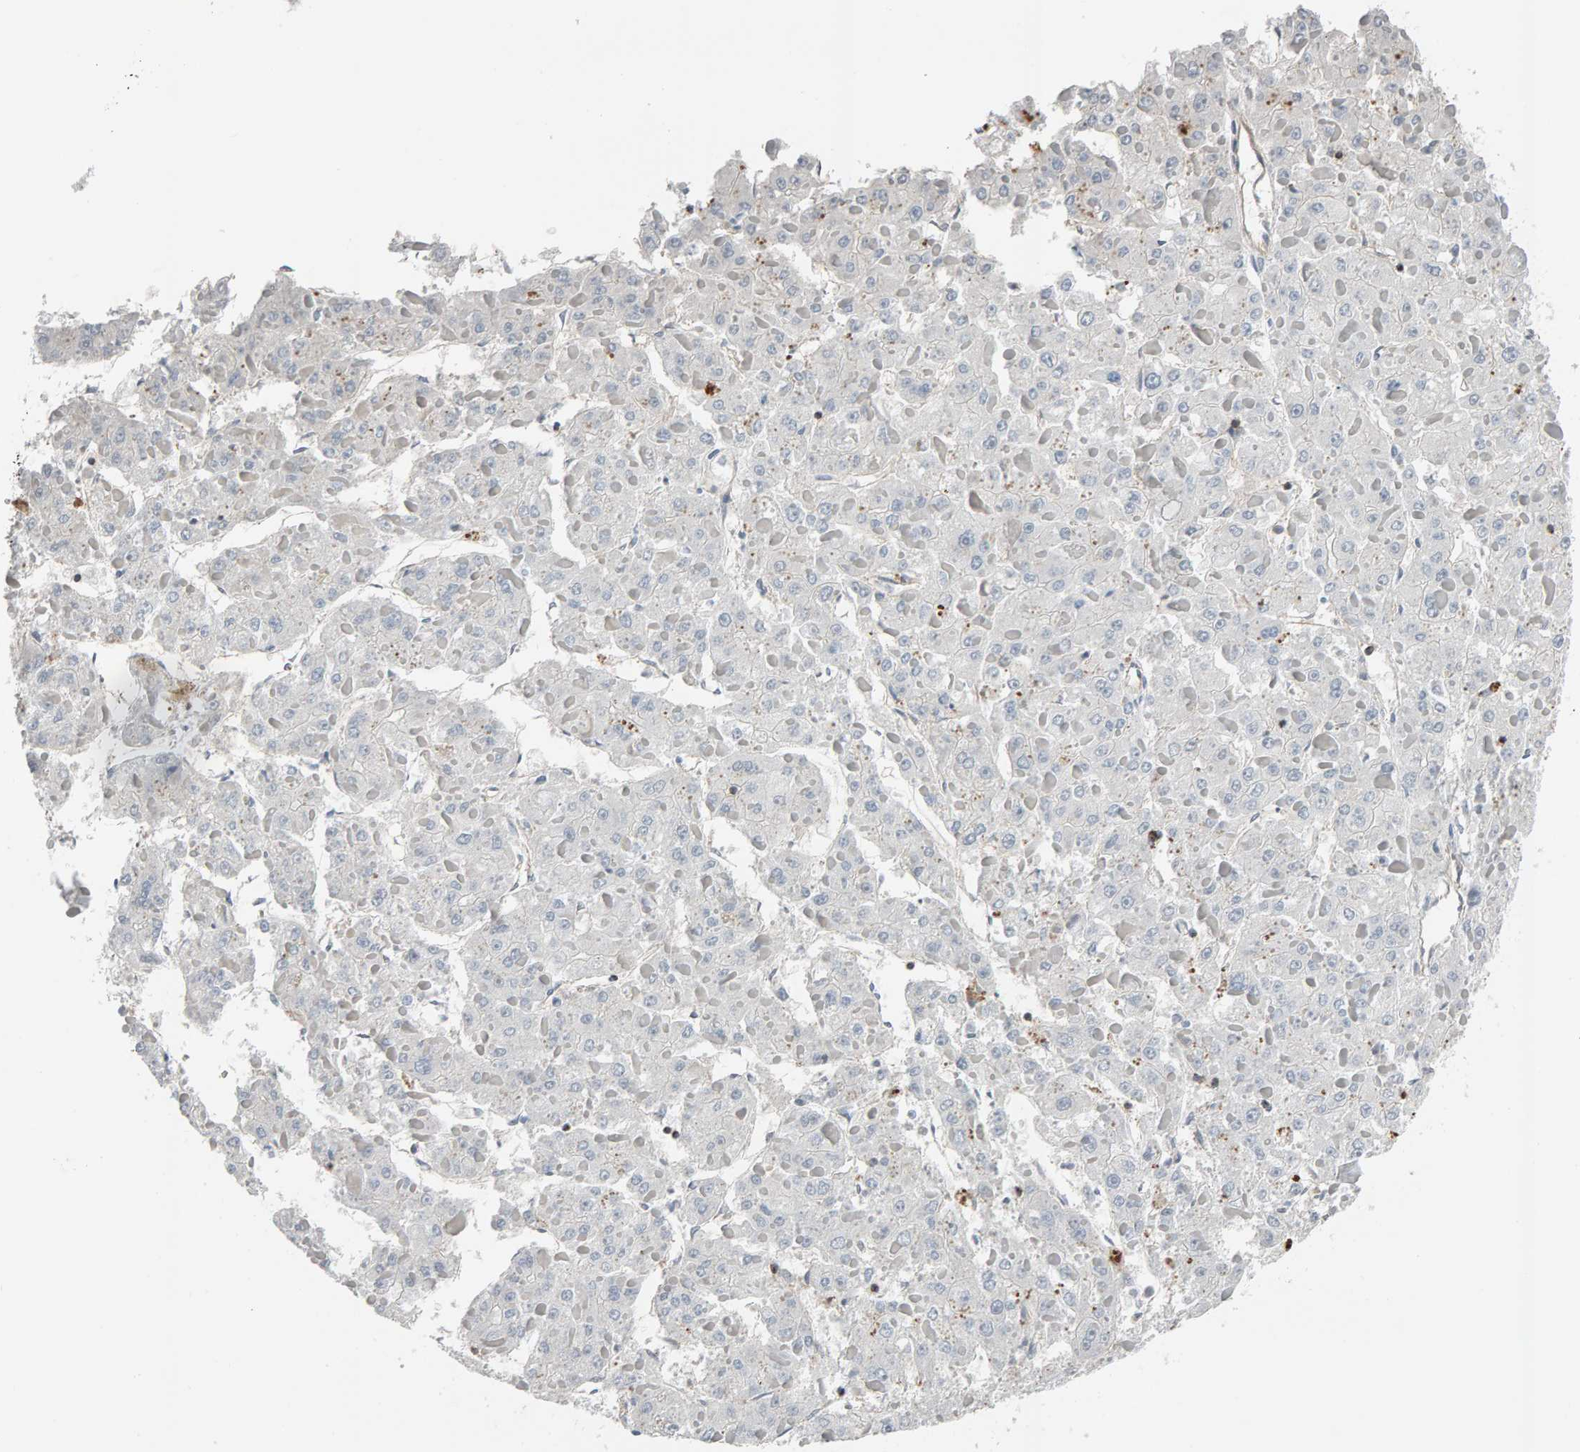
{"staining": {"intensity": "negative", "quantity": "none", "location": "none"}, "tissue": "liver cancer", "cell_type": "Tumor cells", "image_type": "cancer", "snomed": [{"axis": "morphology", "description": "Carcinoma, Hepatocellular, NOS"}, {"axis": "topography", "description": "Liver"}], "caption": "Liver hepatocellular carcinoma stained for a protein using immunohistochemistry (IHC) shows no expression tumor cells.", "gene": "FYN", "patient": {"sex": "female", "age": 73}}